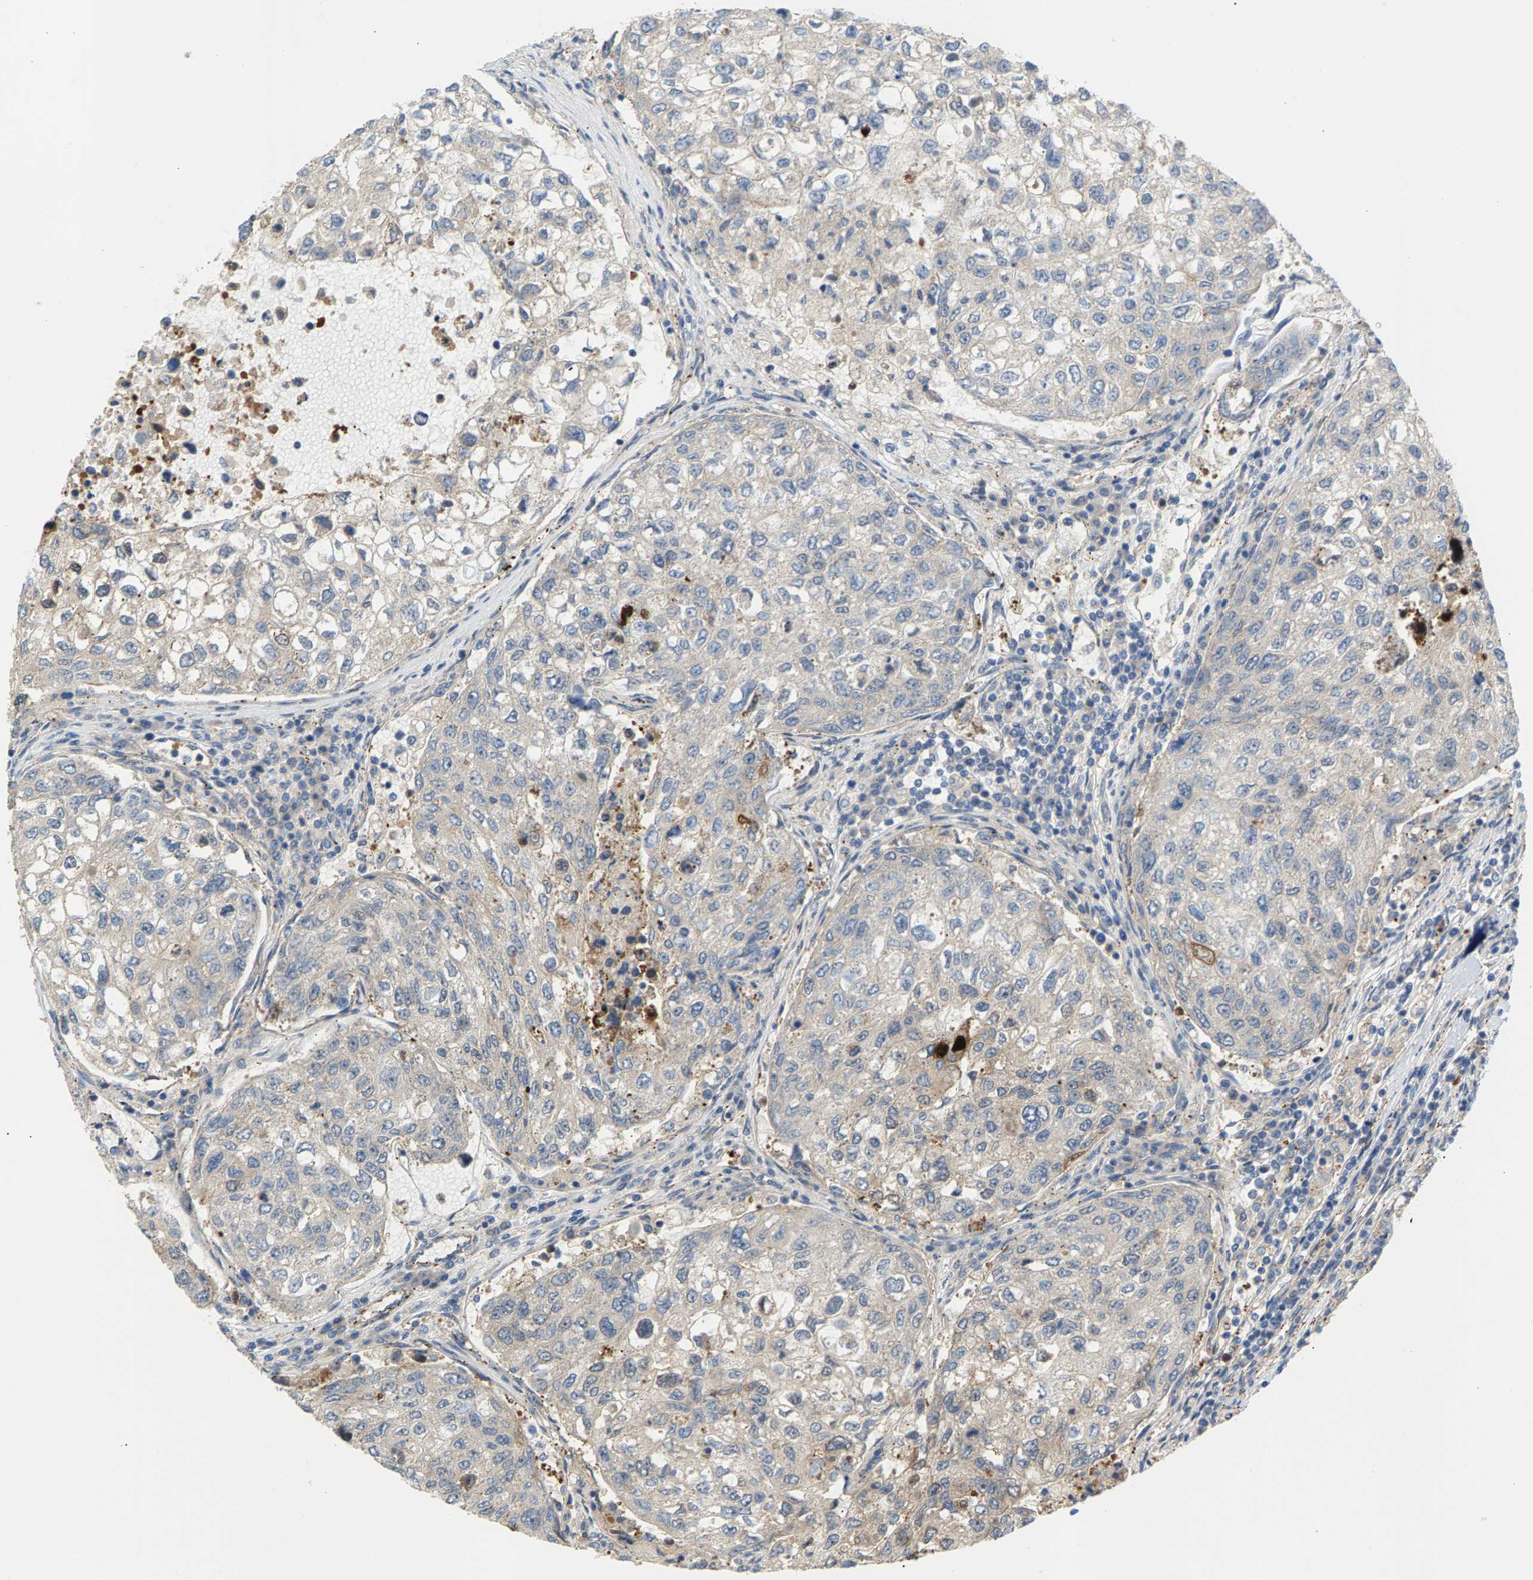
{"staining": {"intensity": "weak", "quantity": "25%-75%", "location": "cytoplasmic/membranous"}, "tissue": "urothelial cancer", "cell_type": "Tumor cells", "image_type": "cancer", "snomed": [{"axis": "morphology", "description": "Urothelial carcinoma, High grade"}, {"axis": "topography", "description": "Lymph node"}, {"axis": "topography", "description": "Urinary bladder"}], "caption": "Weak cytoplasmic/membranous expression for a protein is present in approximately 25%-75% of tumor cells of high-grade urothelial carcinoma using immunohistochemistry.", "gene": "KRTAP27-1", "patient": {"sex": "male", "age": 51}}